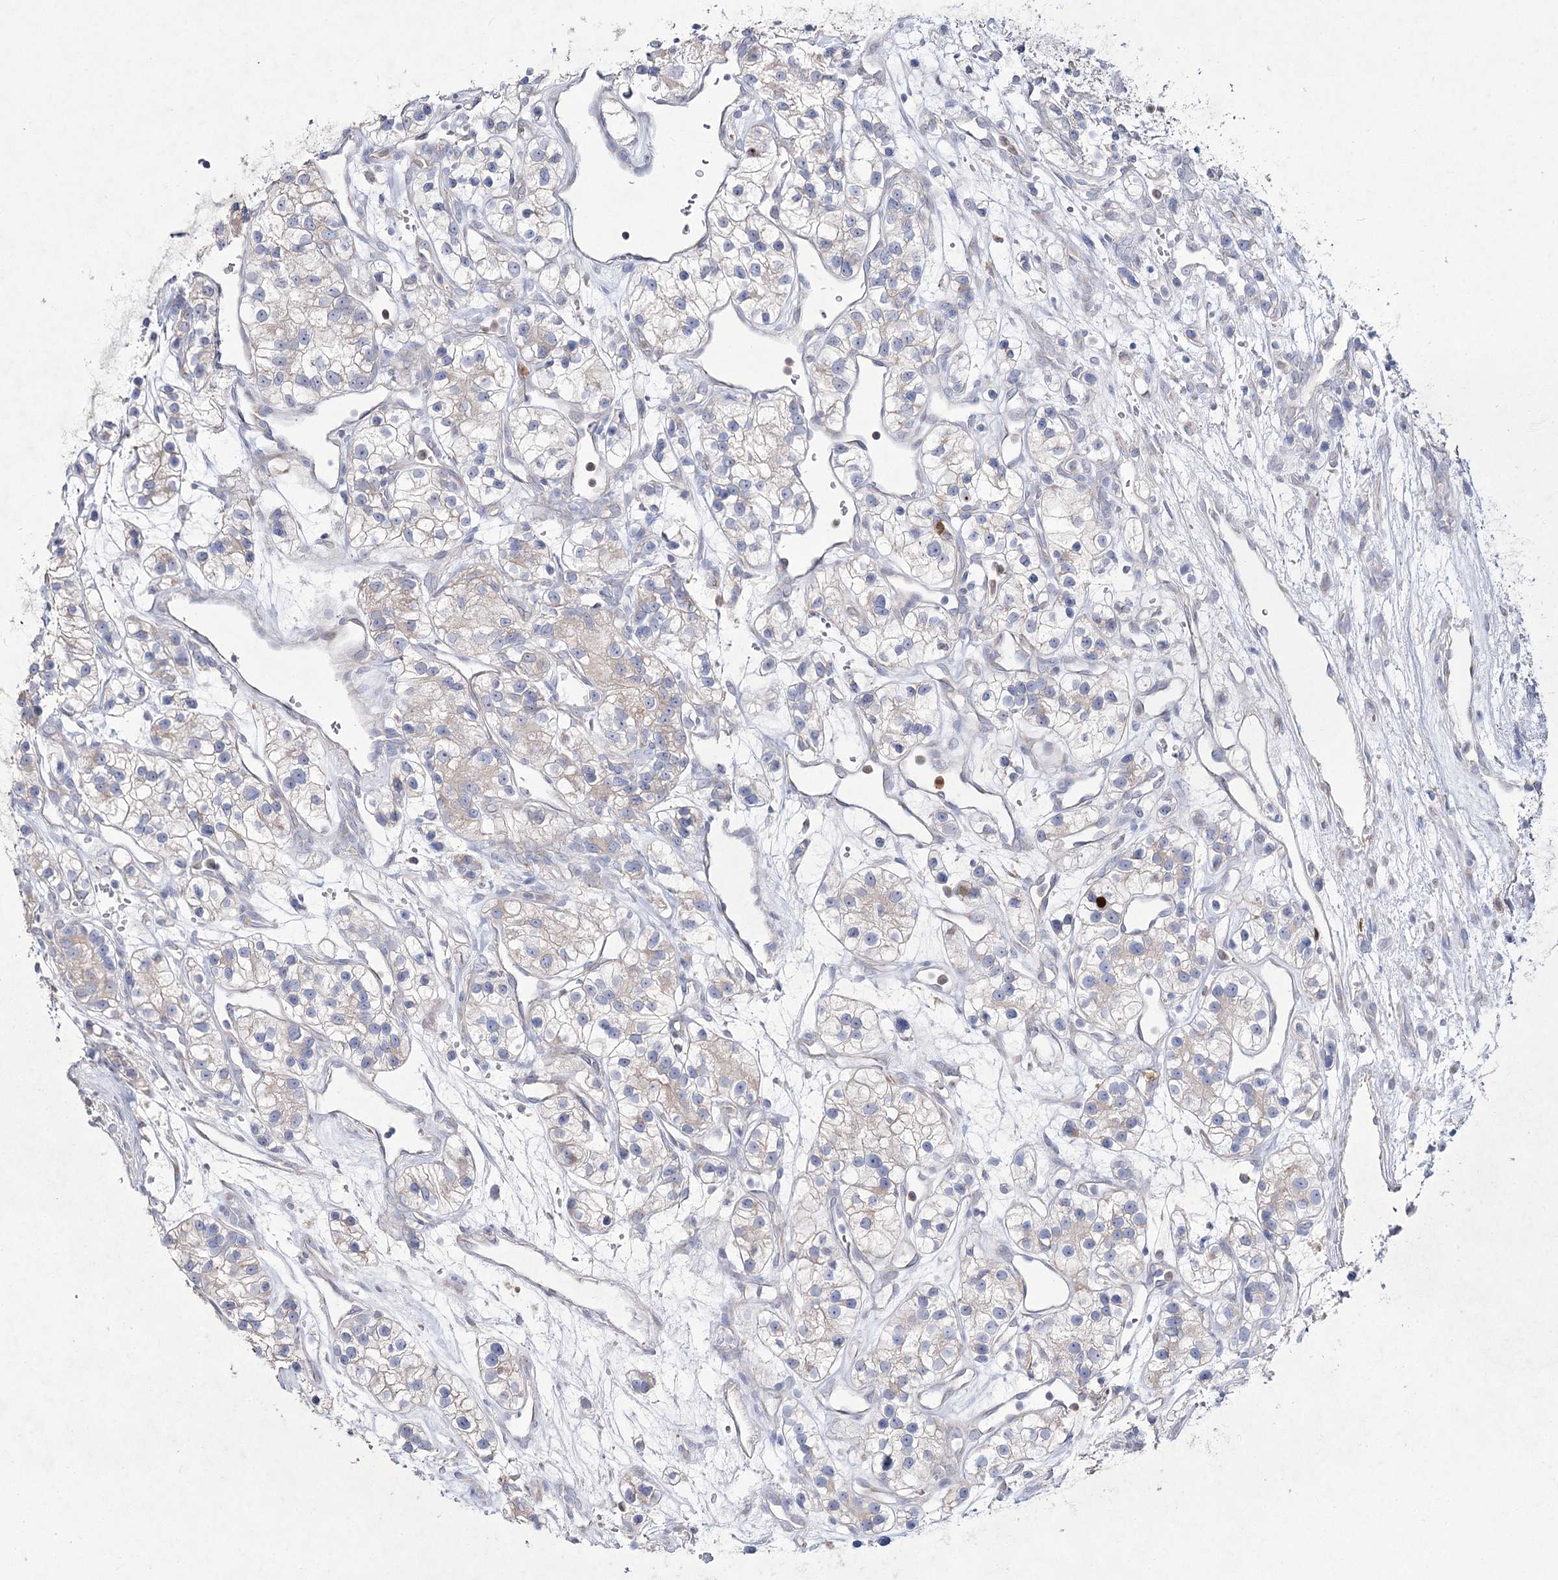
{"staining": {"intensity": "negative", "quantity": "none", "location": "none"}, "tissue": "renal cancer", "cell_type": "Tumor cells", "image_type": "cancer", "snomed": [{"axis": "morphology", "description": "Adenocarcinoma, NOS"}, {"axis": "topography", "description": "Kidney"}], "caption": "Tumor cells are negative for protein expression in human adenocarcinoma (renal).", "gene": "NIPAL4", "patient": {"sex": "female", "age": 57}}